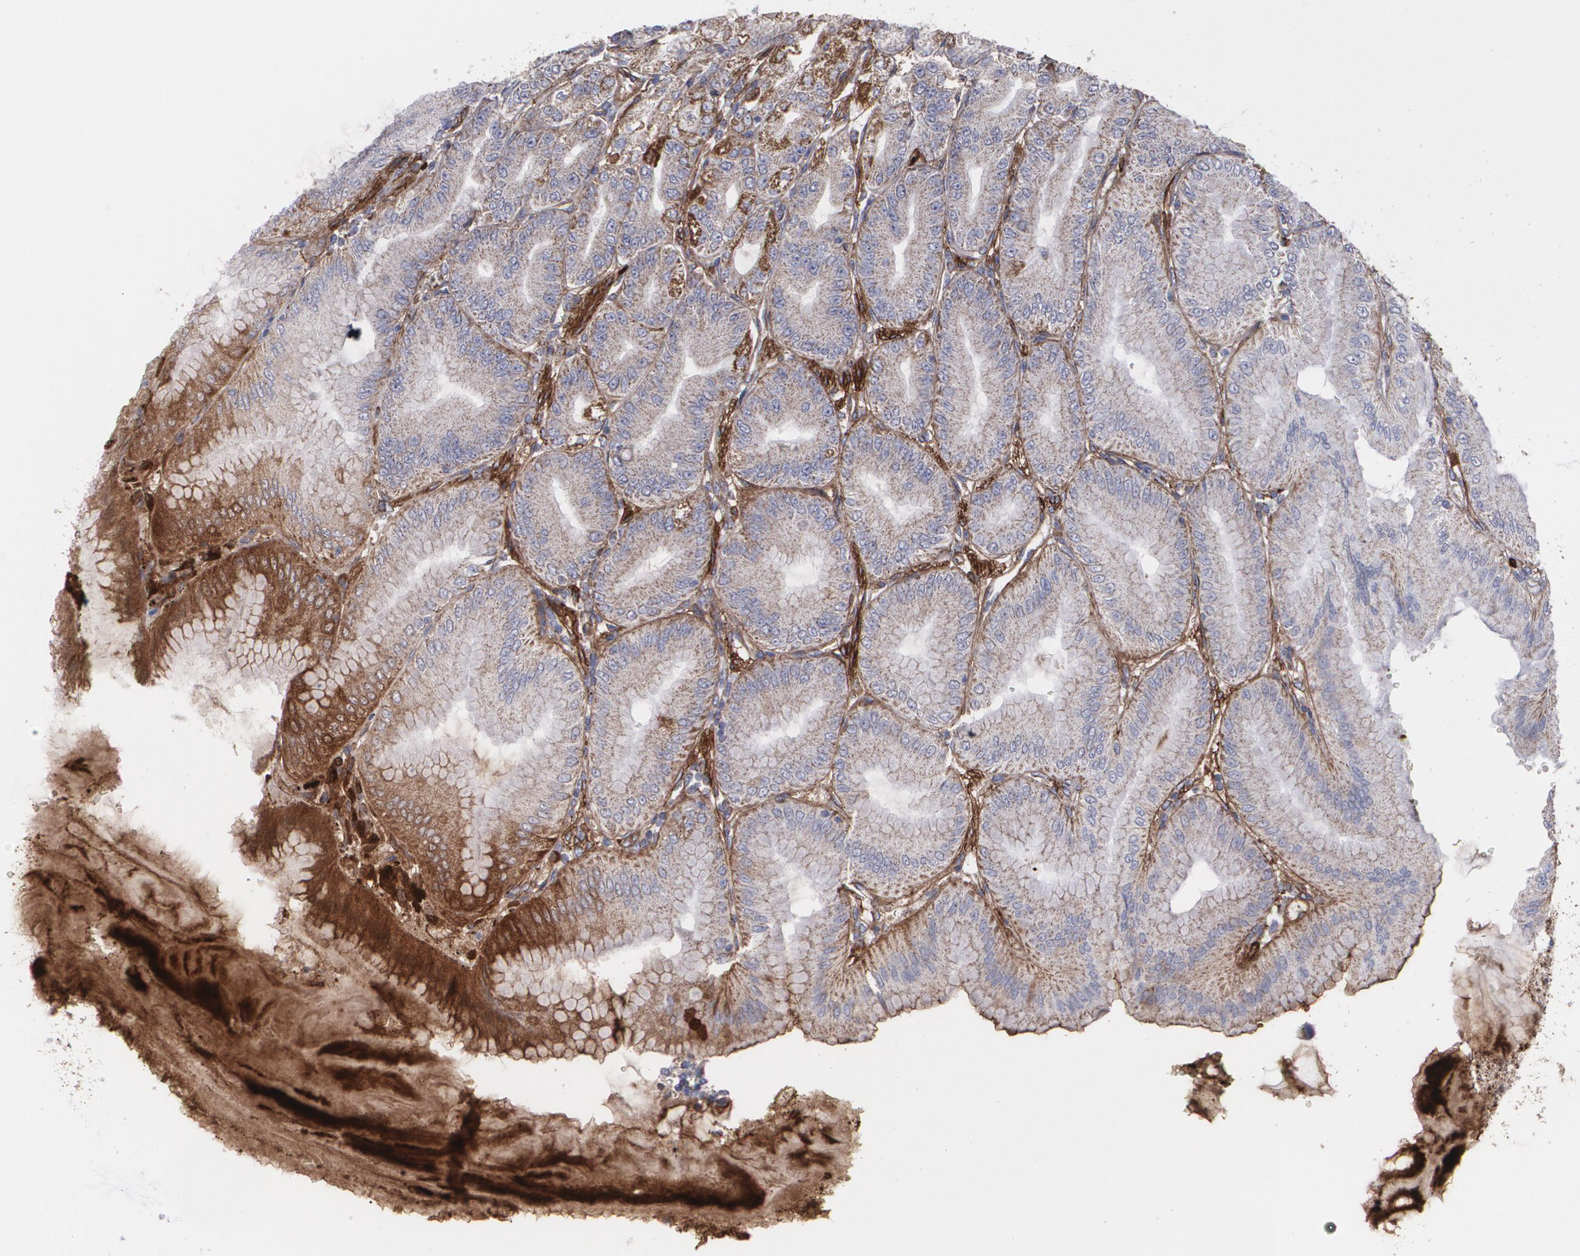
{"staining": {"intensity": "moderate", "quantity": ">75%", "location": "cytoplasmic/membranous"}, "tissue": "stomach", "cell_type": "Glandular cells", "image_type": "normal", "snomed": [{"axis": "morphology", "description": "Normal tissue, NOS"}, {"axis": "topography", "description": "Stomach, lower"}], "caption": "Immunohistochemical staining of benign human stomach exhibits >75% levels of moderate cytoplasmic/membranous protein positivity in approximately >75% of glandular cells.", "gene": "FBLN1", "patient": {"sex": "male", "age": 71}}